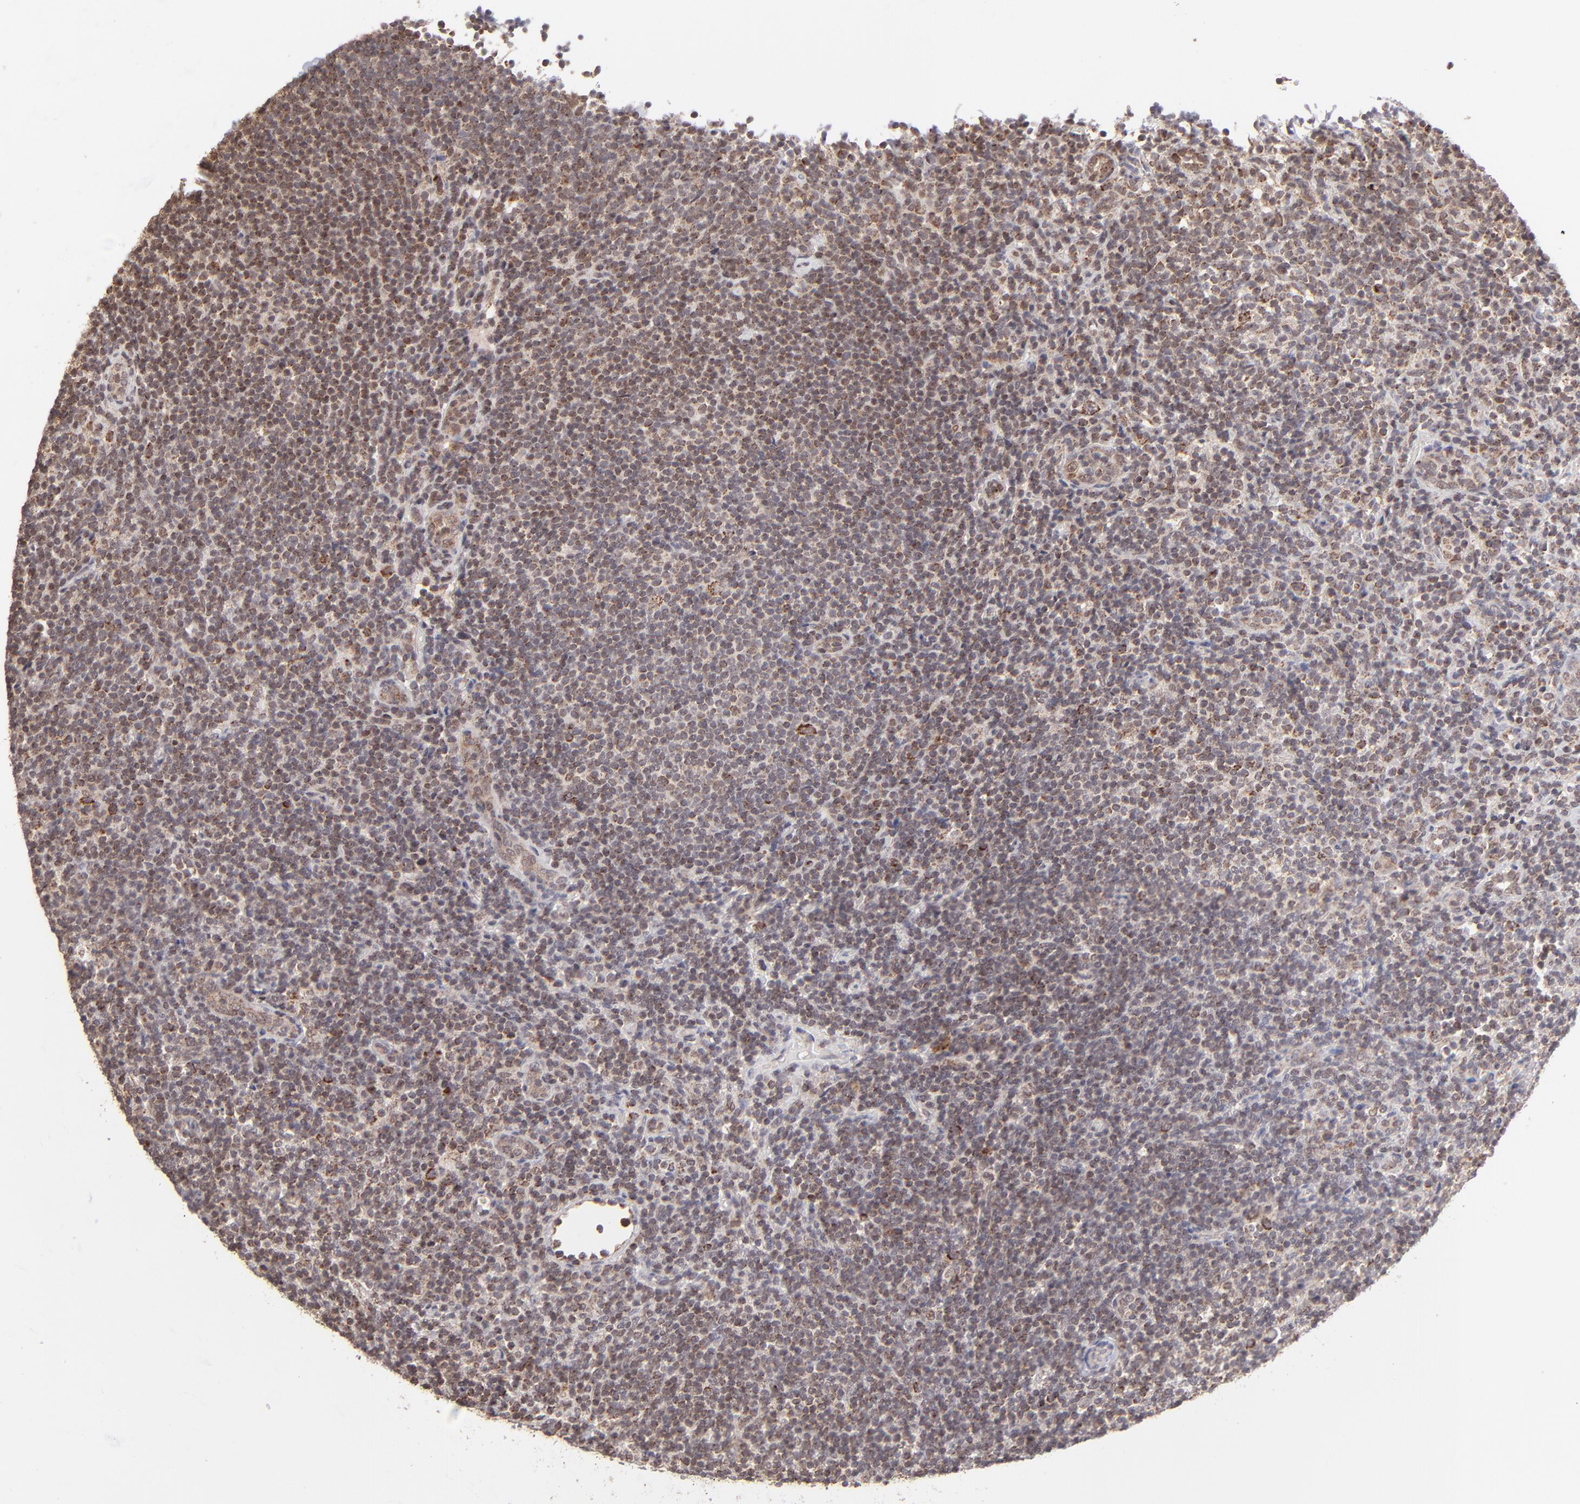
{"staining": {"intensity": "moderate", "quantity": "25%-75%", "location": "cytoplasmic/membranous"}, "tissue": "lymphoma", "cell_type": "Tumor cells", "image_type": "cancer", "snomed": [{"axis": "morphology", "description": "Malignant lymphoma, non-Hodgkin's type, Low grade"}, {"axis": "topography", "description": "Lymph node"}], "caption": "A brown stain highlights moderate cytoplasmic/membranous expression of a protein in low-grade malignant lymphoma, non-Hodgkin's type tumor cells. The staining is performed using DAB brown chromogen to label protein expression. The nuclei are counter-stained blue using hematoxylin.", "gene": "SLC15A1", "patient": {"sex": "female", "age": 76}}